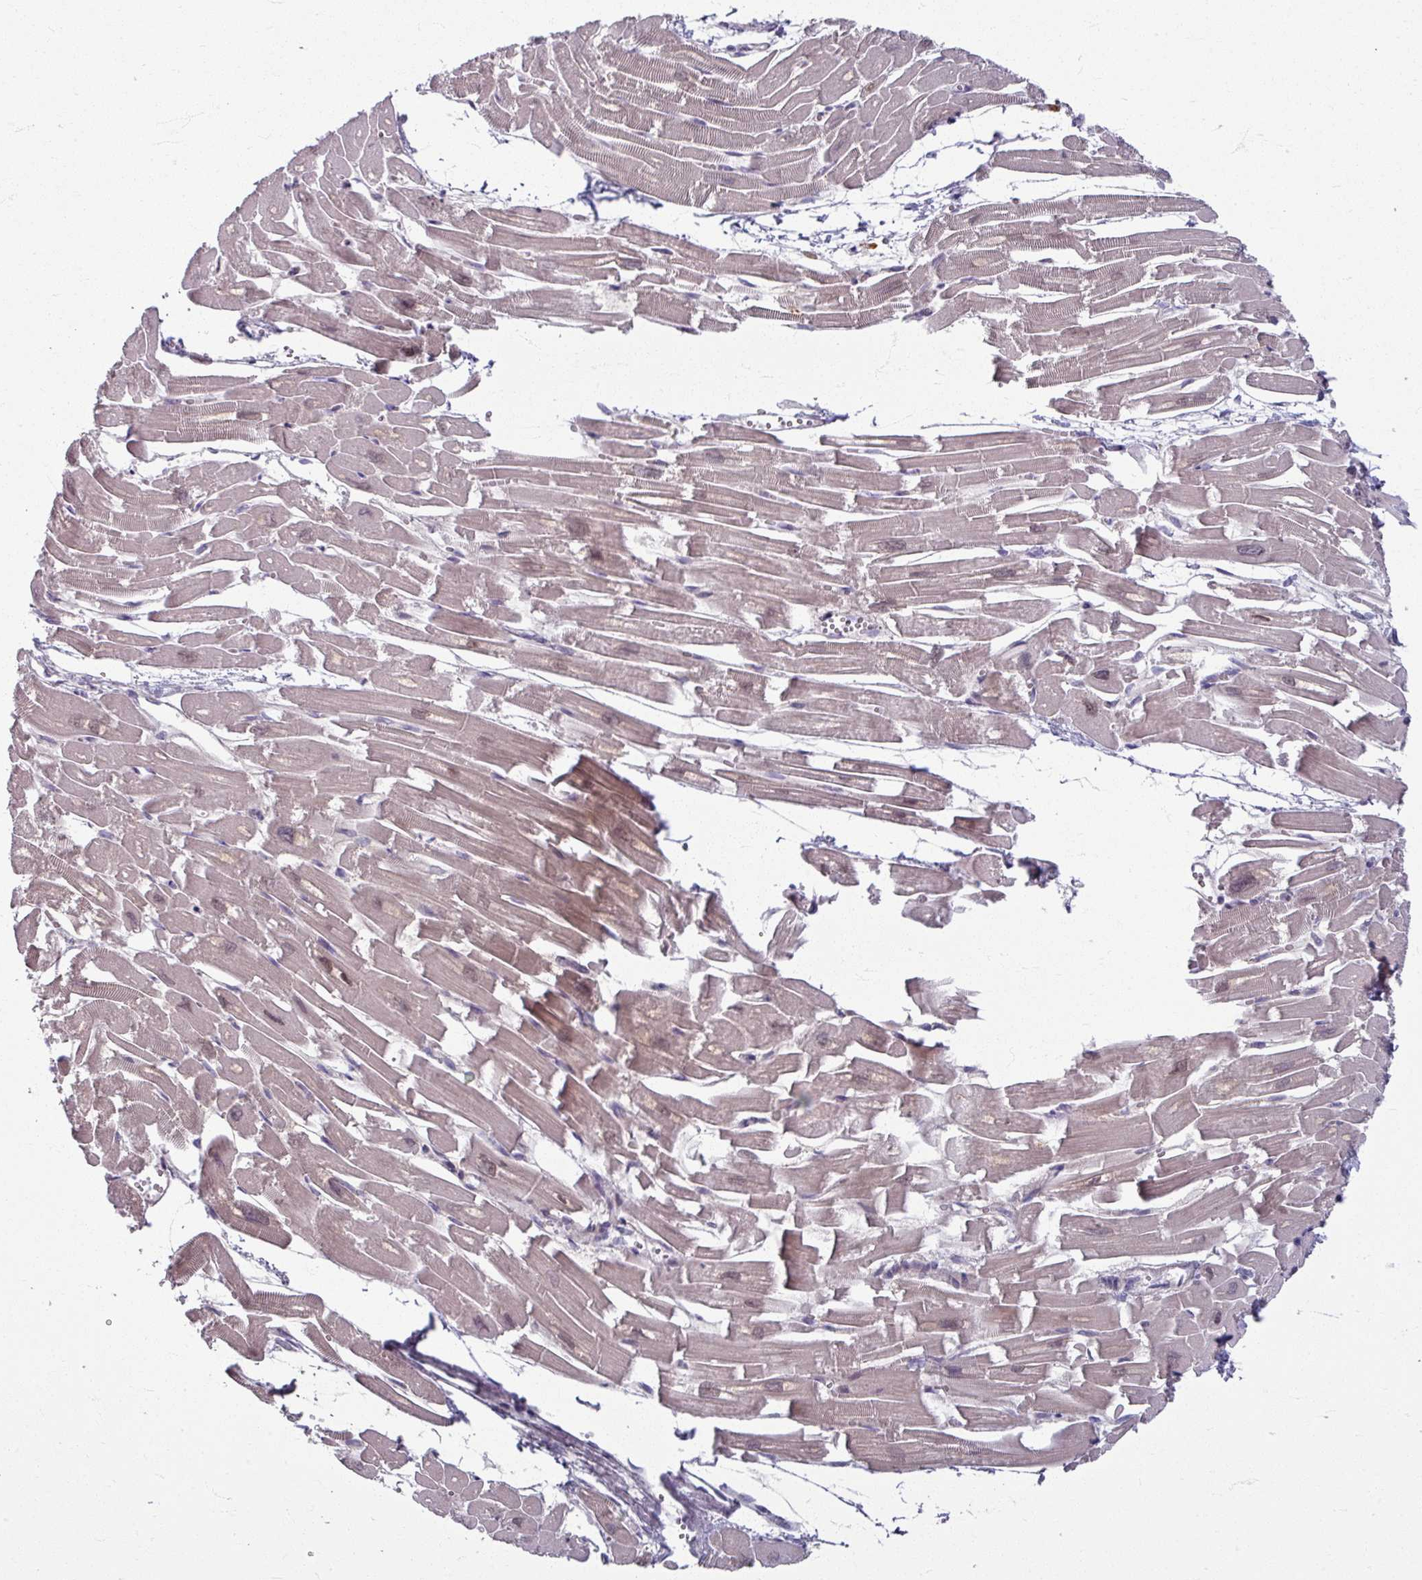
{"staining": {"intensity": "moderate", "quantity": "<25%", "location": "nuclear"}, "tissue": "heart muscle", "cell_type": "Cardiomyocytes", "image_type": "normal", "snomed": [{"axis": "morphology", "description": "Normal tissue, NOS"}, {"axis": "topography", "description": "Heart"}], "caption": "This is a photomicrograph of immunohistochemistry (IHC) staining of unremarkable heart muscle, which shows moderate staining in the nuclear of cardiomyocytes.", "gene": "KLC3", "patient": {"sex": "male", "age": 54}}